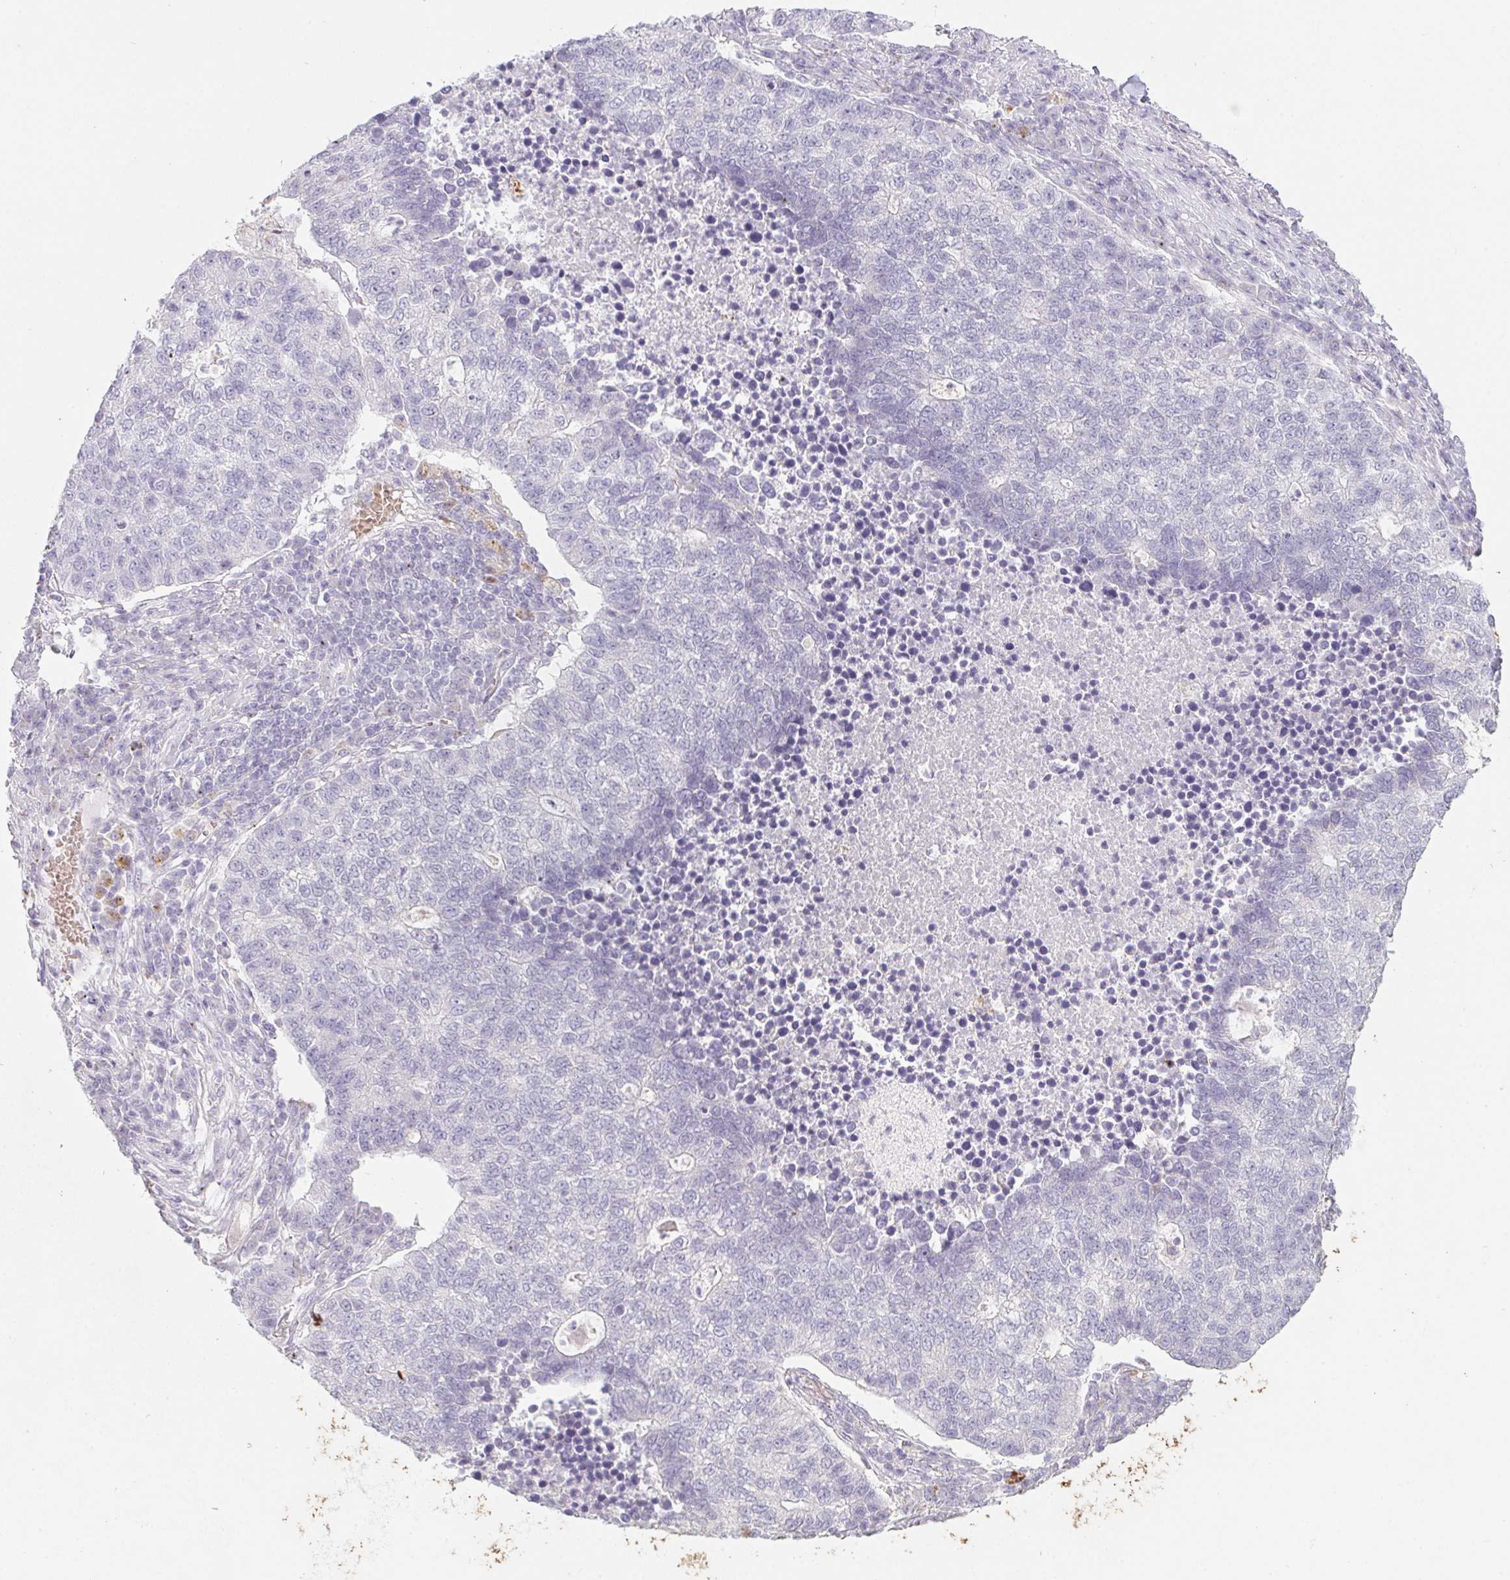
{"staining": {"intensity": "negative", "quantity": "none", "location": "none"}, "tissue": "lung cancer", "cell_type": "Tumor cells", "image_type": "cancer", "snomed": [{"axis": "morphology", "description": "Adenocarcinoma, NOS"}, {"axis": "topography", "description": "Lung"}], "caption": "A high-resolution histopathology image shows IHC staining of lung cancer, which reveals no significant positivity in tumor cells.", "gene": "DCD", "patient": {"sex": "male", "age": 57}}